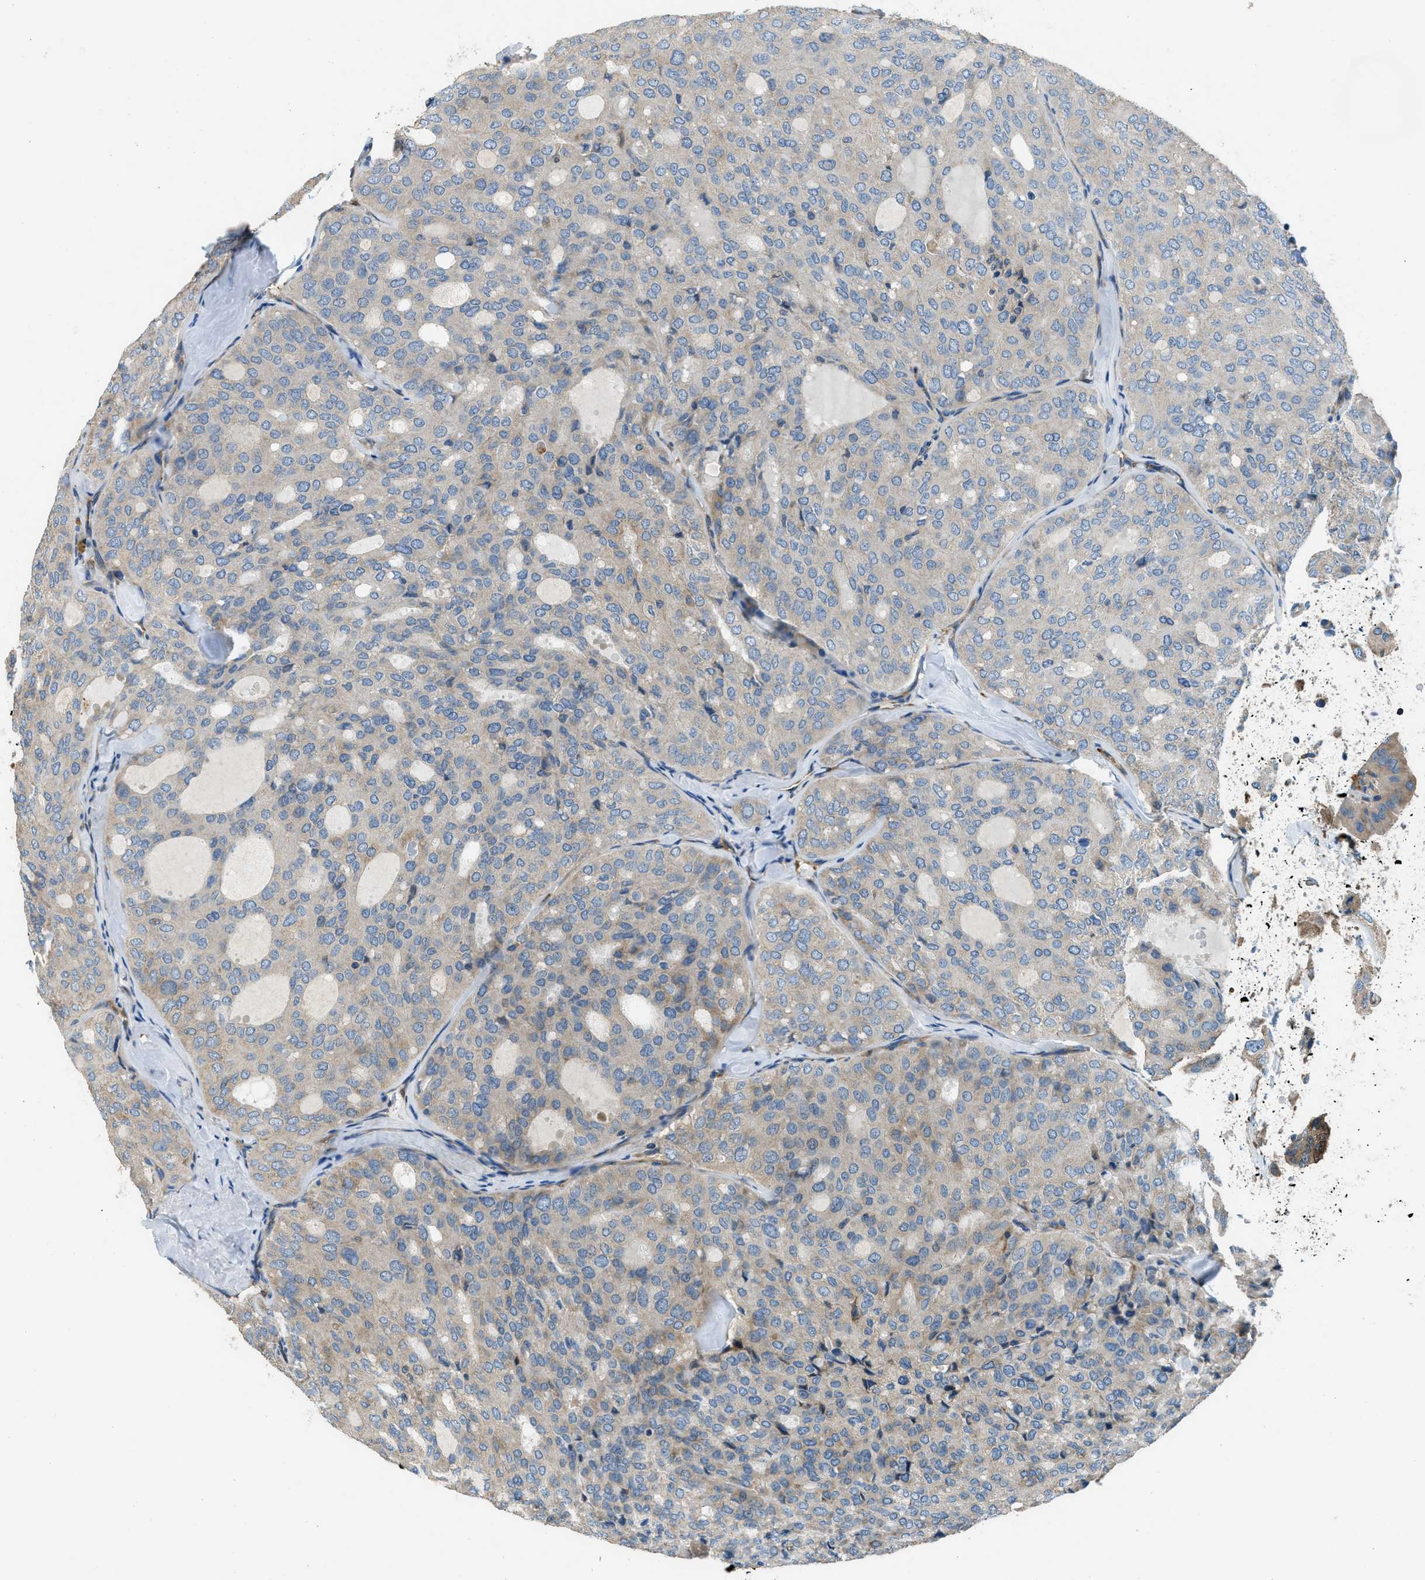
{"staining": {"intensity": "weak", "quantity": "<25%", "location": "cytoplasmic/membranous"}, "tissue": "thyroid cancer", "cell_type": "Tumor cells", "image_type": "cancer", "snomed": [{"axis": "morphology", "description": "Follicular adenoma carcinoma, NOS"}, {"axis": "topography", "description": "Thyroid gland"}], "caption": "Tumor cells show no significant protein expression in thyroid follicular adenoma carcinoma.", "gene": "GIMAP8", "patient": {"sex": "male", "age": 75}}